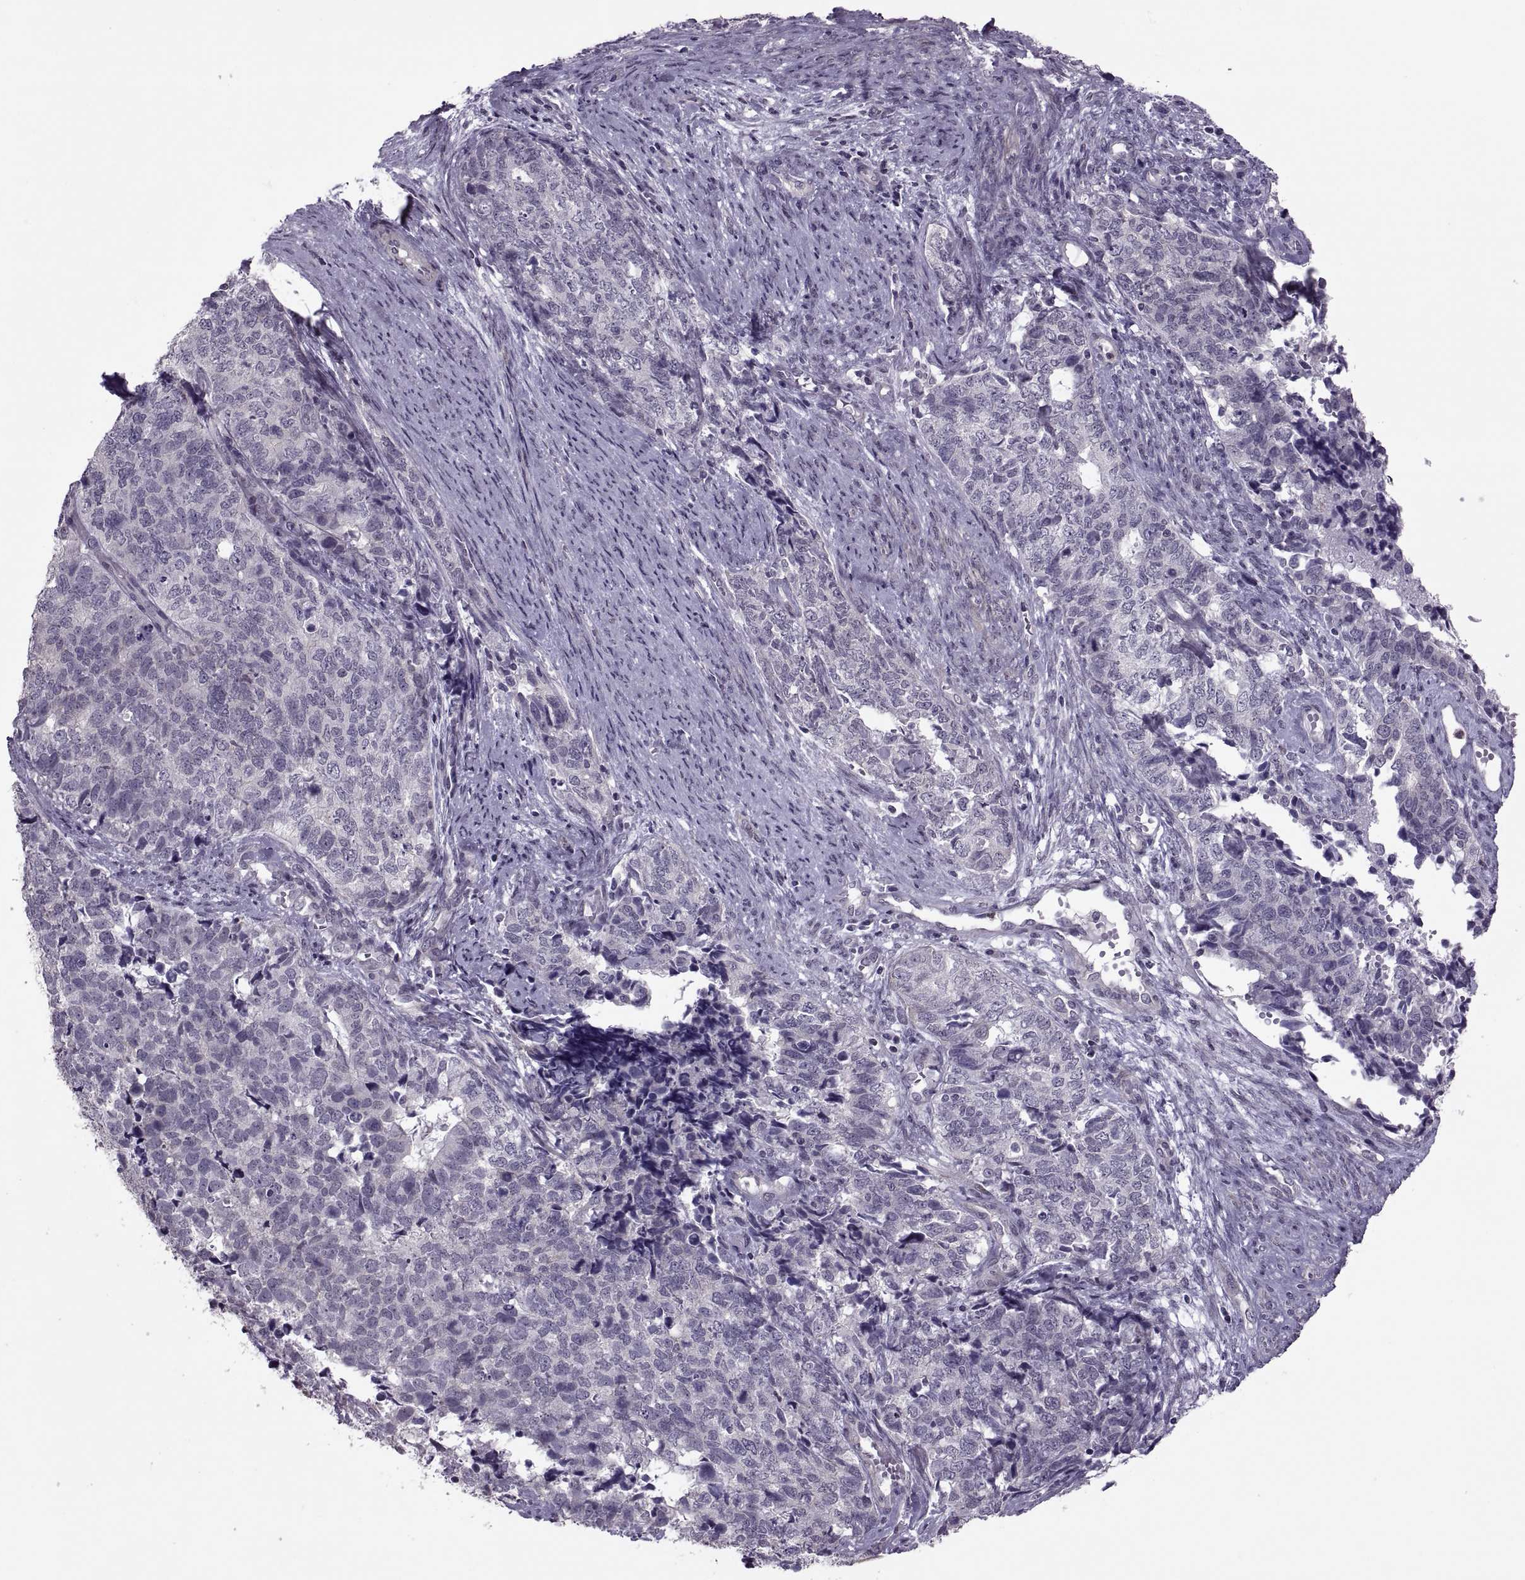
{"staining": {"intensity": "negative", "quantity": "none", "location": "none"}, "tissue": "cervical cancer", "cell_type": "Tumor cells", "image_type": "cancer", "snomed": [{"axis": "morphology", "description": "Squamous cell carcinoma, NOS"}, {"axis": "topography", "description": "Cervix"}], "caption": "Protein analysis of cervical cancer exhibits no significant positivity in tumor cells.", "gene": "ODF3", "patient": {"sex": "female", "age": 63}}